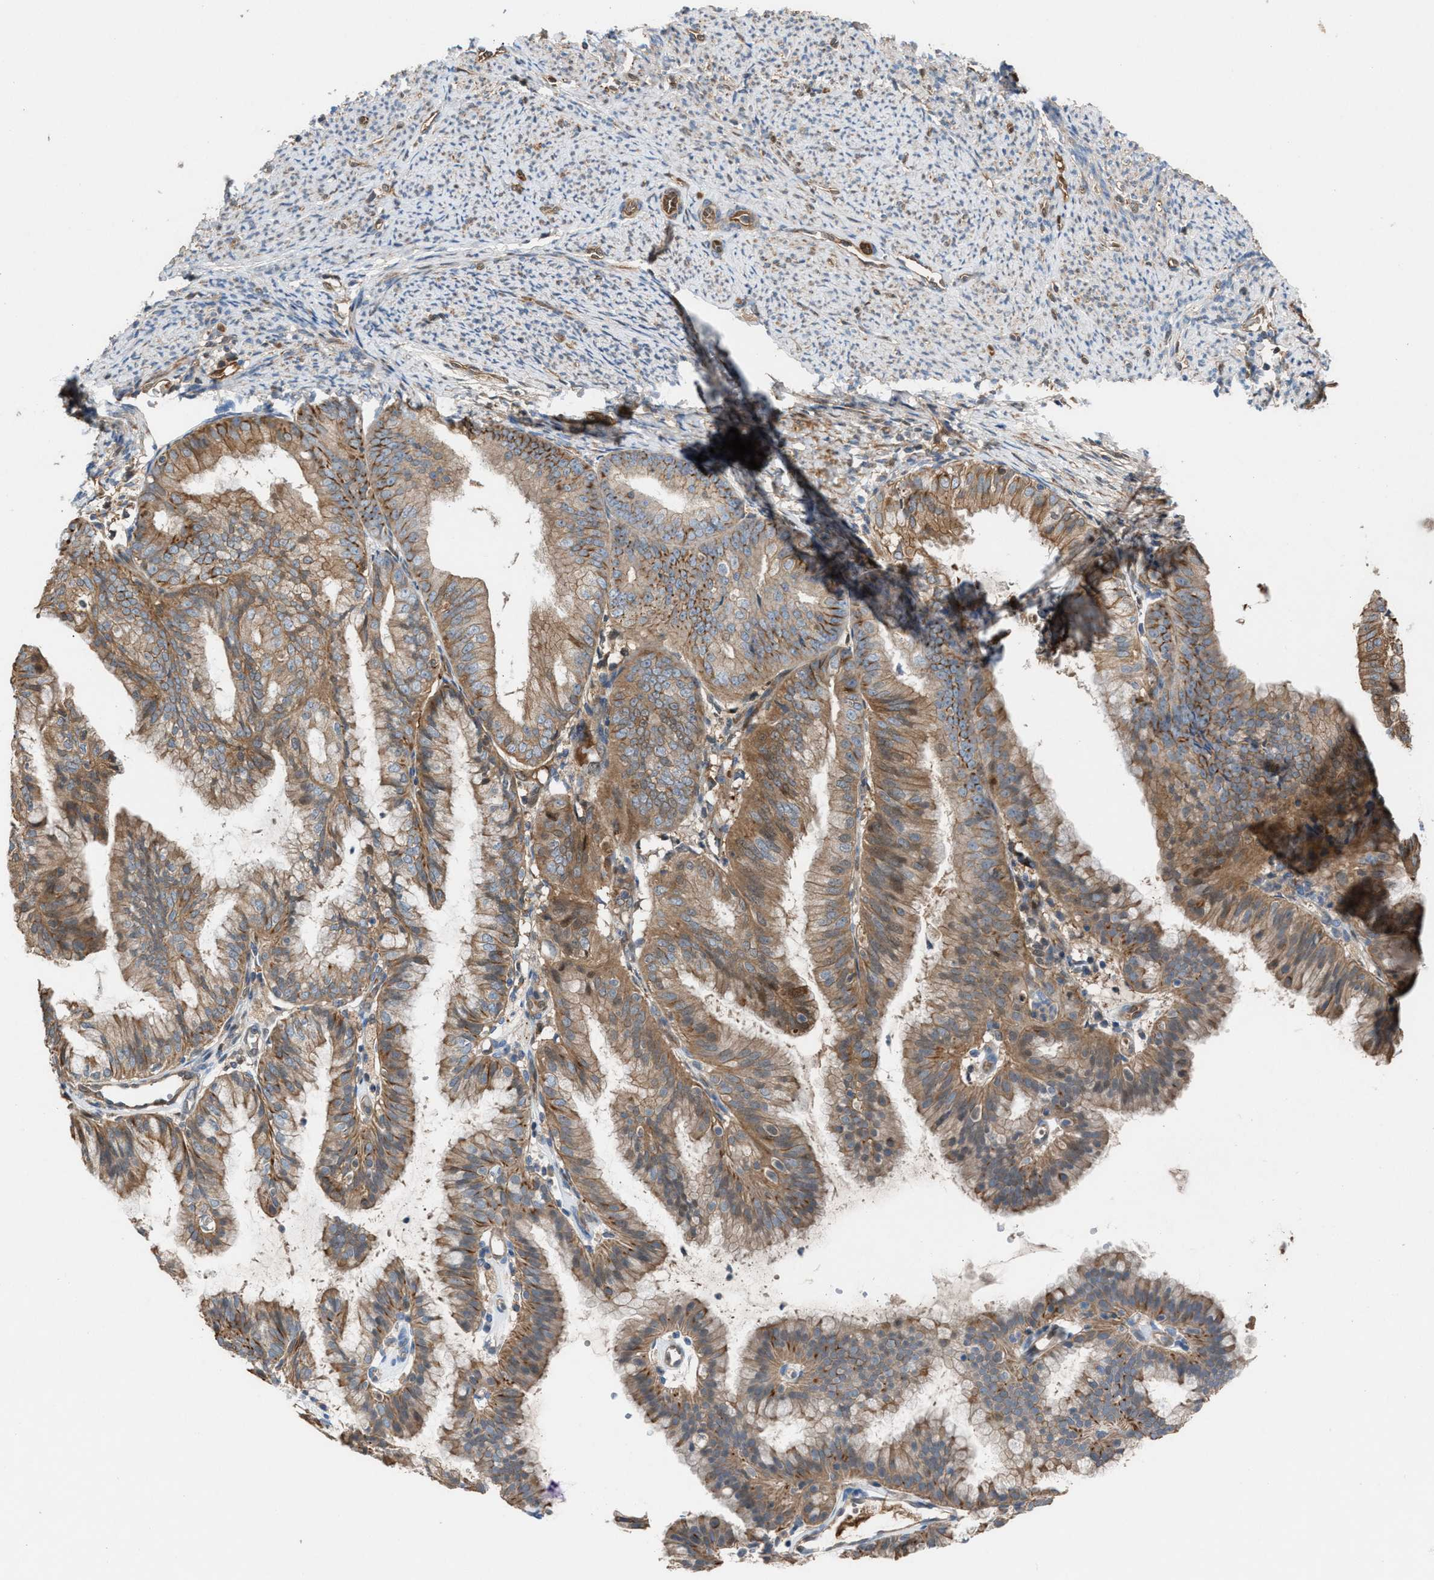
{"staining": {"intensity": "strong", "quantity": ">75%", "location": "cytoplasmic/membranous"}, "tissue": "endometrial cancer", "cell_type": "Tumor cells", "image_type": "cancer", "snomed": [{"axis": "morphology", "description": "Adenocarcinoma, NOS"}, {"axis": "topography", "description": "Endometrium"}], "caption": "A micrograph of human endometrial adenocarcinoma stained for a protein demonstrates strong cytoplasmic/membranous brown staining in tumor cells. (DAB (3,3'-diaminobenzidine) IHC, brown staining for protein, blue staining for nuclei).", "gene": "TPK1", "patient": {"sex": "female", "age": 63}}